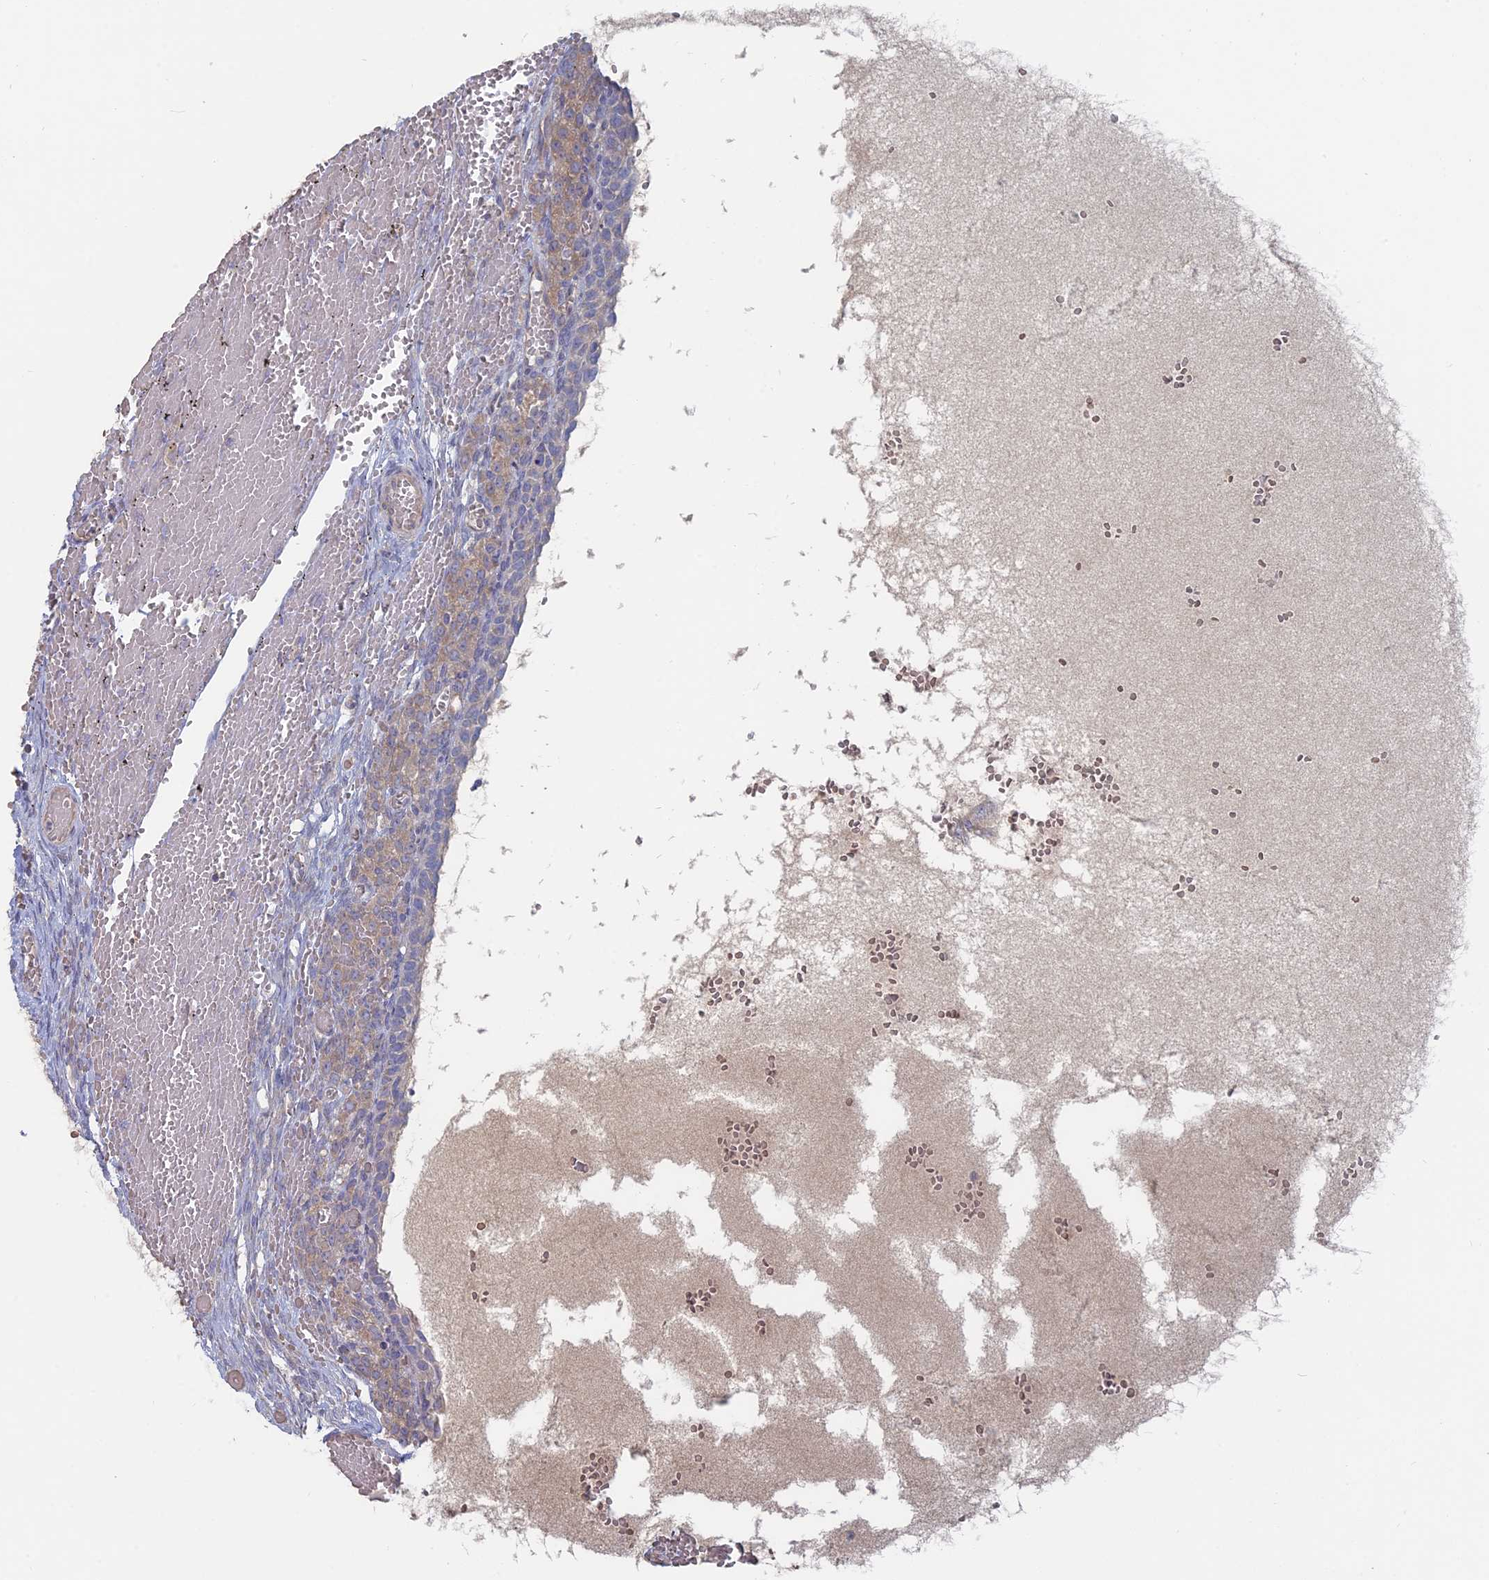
{"staining": {"intensity": "negative", "quantity": "none", "location": "none"}, "tissue": "ovary", "cell_type": "Ovarian stroma cells", "image_type": "normal", "snomed": [{"axis": "morphology", "description": "Adenocarcinoma, NOS"}, {"axis": "topography", "description": "Endometrium"}], "caption": "This is a image of immunohistochemistry (IHC) staining of benign ovary, which shows no positivity in ovarian stroma cells.", "gene": "TBC1D30", "patient": {"sex": "female", "age": 32}}